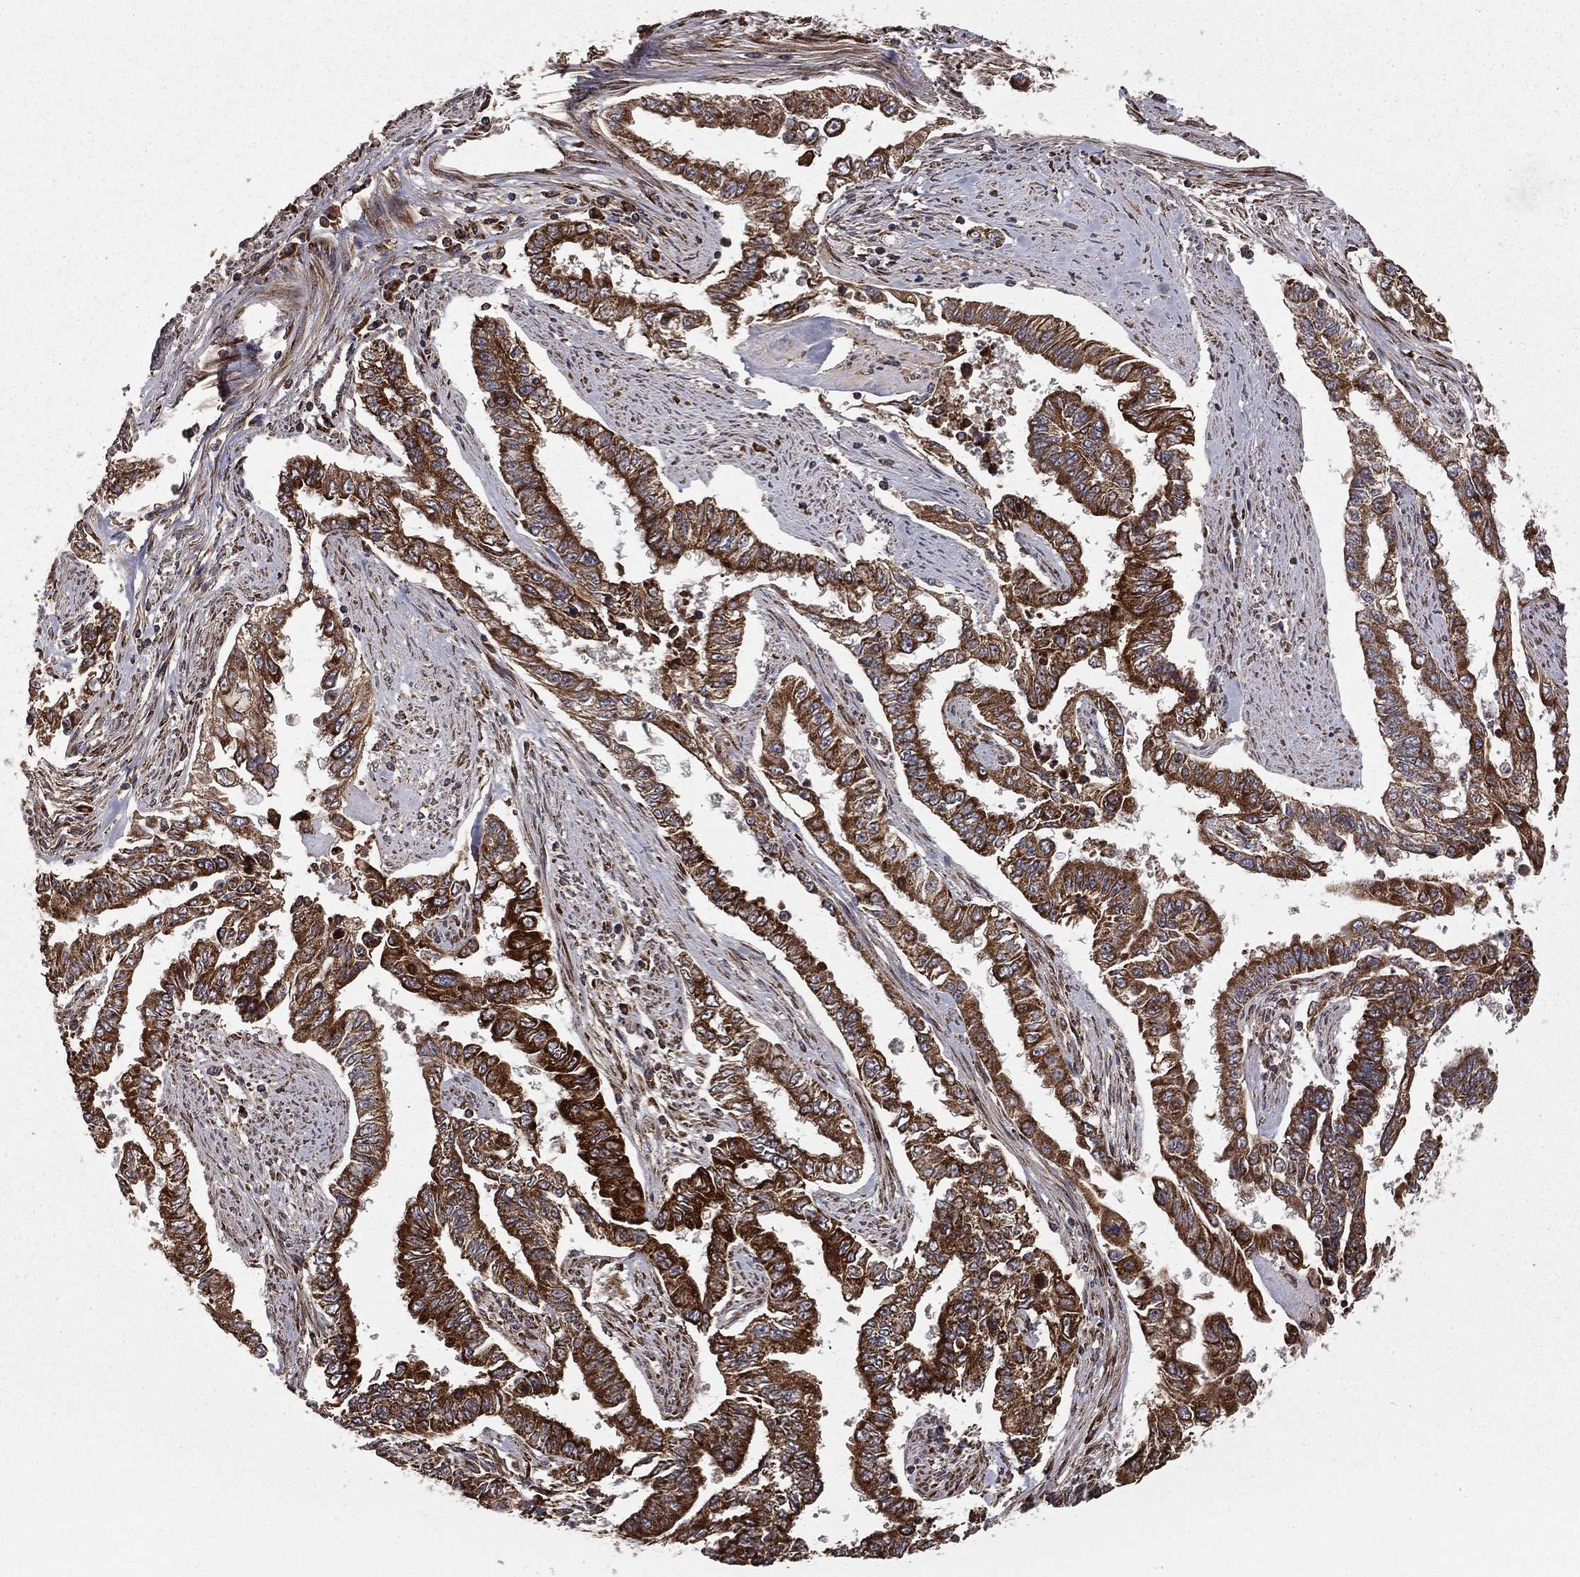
{"staining": {"intensity": "strong", "quantity": ">75%", "location": "cytoplasmic/membranous"}, "tissue": "endometrial cancer", "cell_type": "Tumor cells", "image_type": "cancer", "snomed": [{"axis": "morphology", "description": "Adenocarcinoma, NOS"}, {"axis": "topography", "description": "Uterus"}], "caption": "Protein staining of endometrial cancer tissue demonstrates strong cytoplasmic/membranous expression in approximately >75% of tumor cells. The protein of interest is shown in brown color, while the nuclei are stained blue.", "gene": "OLFML1", "patient": {"sex": "female", "age": 59}}